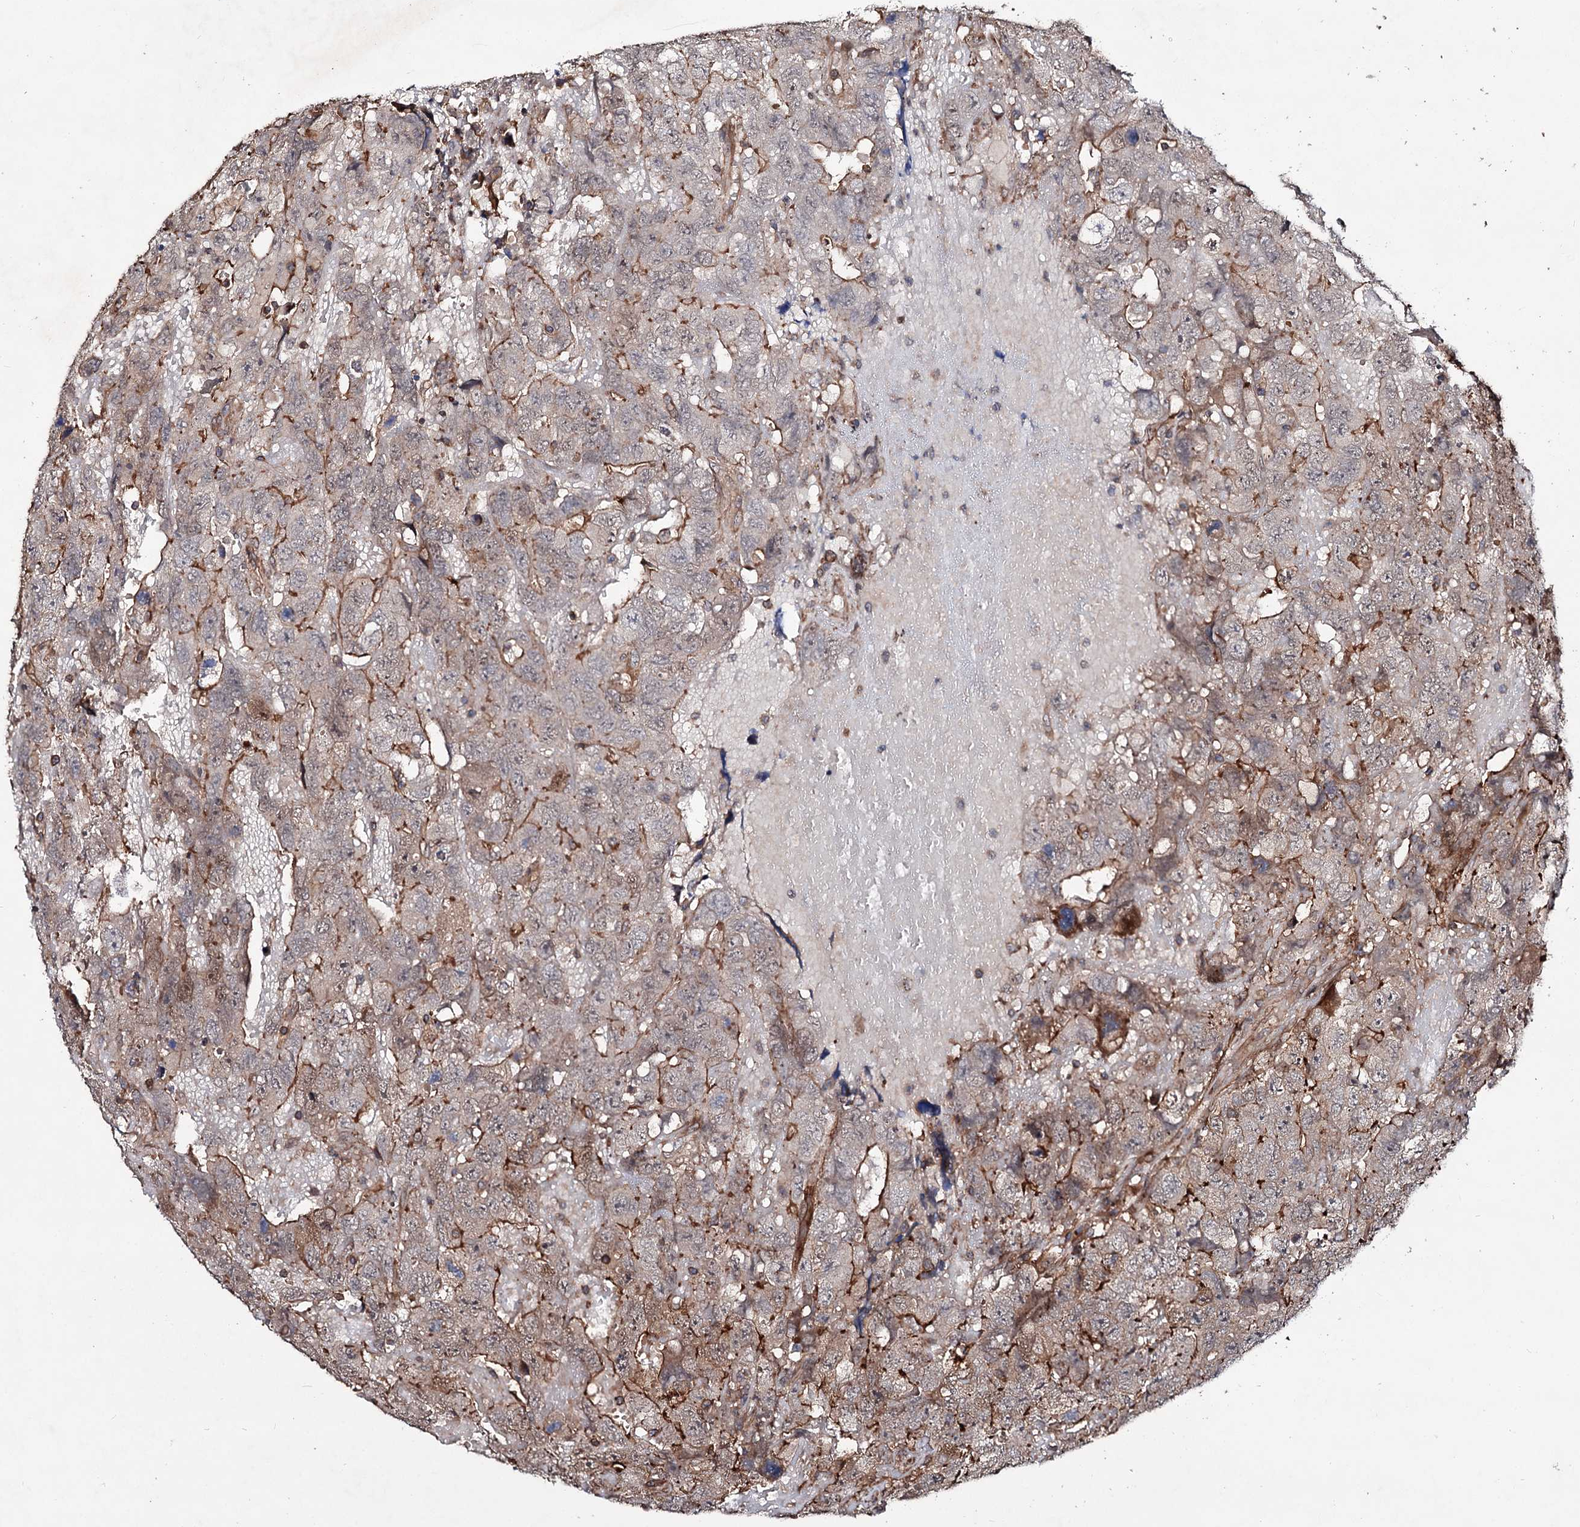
{"staining": {"intensity": "moderate", "quantity": "25%-75%", "location": "cytoplasmic/membranous"}, "tissue": "testis cancer", "cell_type": "Tumor cells", "image_type": "cancer", "snomed": [{"axis": "morphology", "description": "Carcinoma, Embryonal, NOS"}, {"axis": "topography", "description": "Testis"}], "caption": "Immunohistochemical staining of human testis cancer (embryonal carcinoma) exhibits medium levels of moderate cytoplasmic/membranous staining in about 25%-75% of tumor cells.", "gene": "GRIP1", "patient": {"sex": "male", "age": 45}}